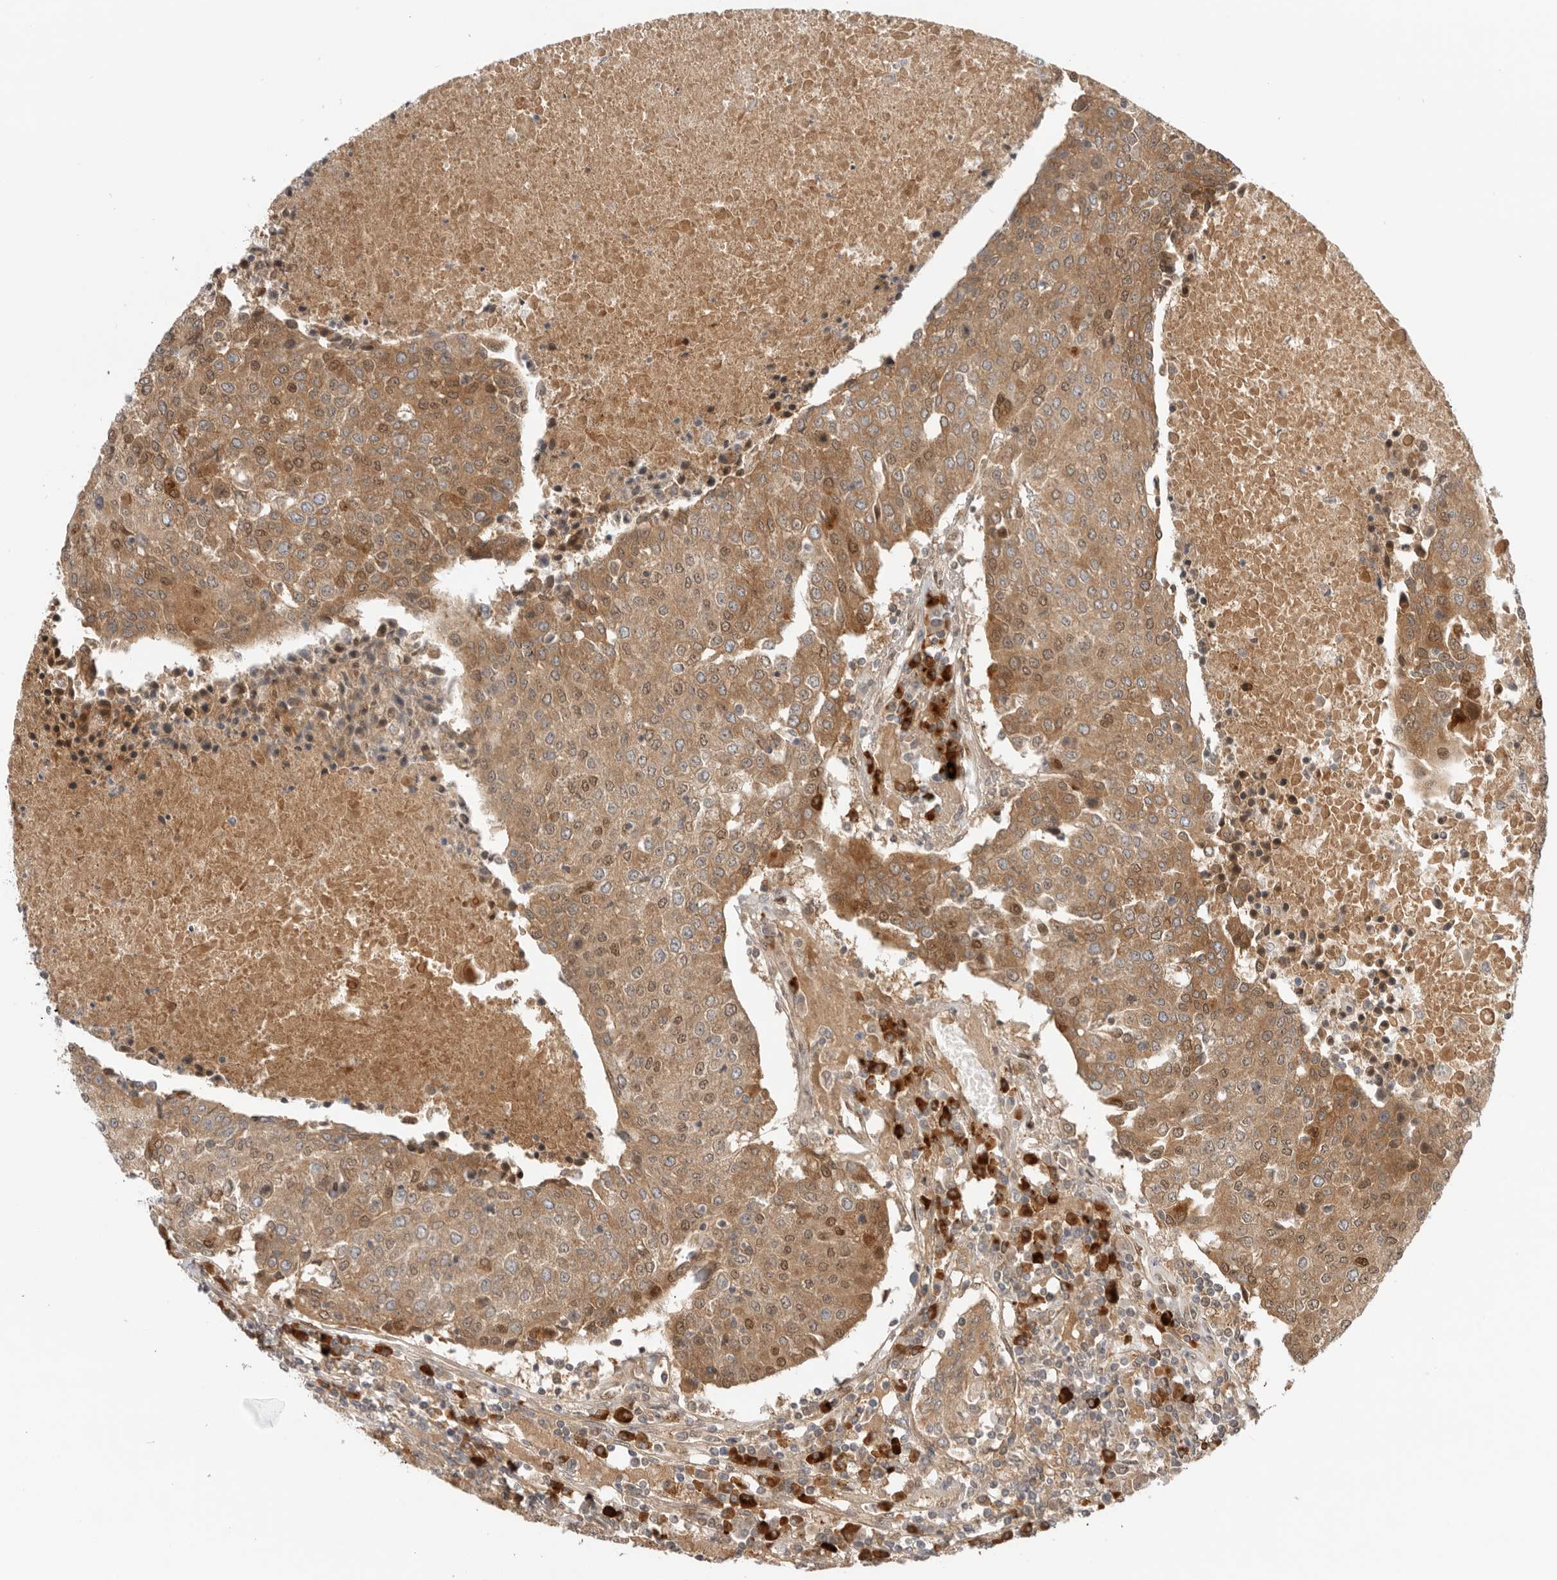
{"staining": {"intensity": "moderate", "quantity": ">75%", "location": "cytoplasmic/membranous,nuclear"}, "tissue": "urothelial cancer", "cell_type": "Tumor cells", "image_type": "cancer", "snomed": [{"axis": "morphology", "description": "Urothelial carcinoma, High grade"}, {"axis": "topography", "description": "Urinary bladder"}], "caption": "Immunohistochemical staining of urothelial cancer demonstrates medium levels of moderate cytoplasmic/membranous and nuclear protein expression in about >75% of tumor cells.", "gene": "DCAF8", "patient": {"sex": "female", "age": 85}}